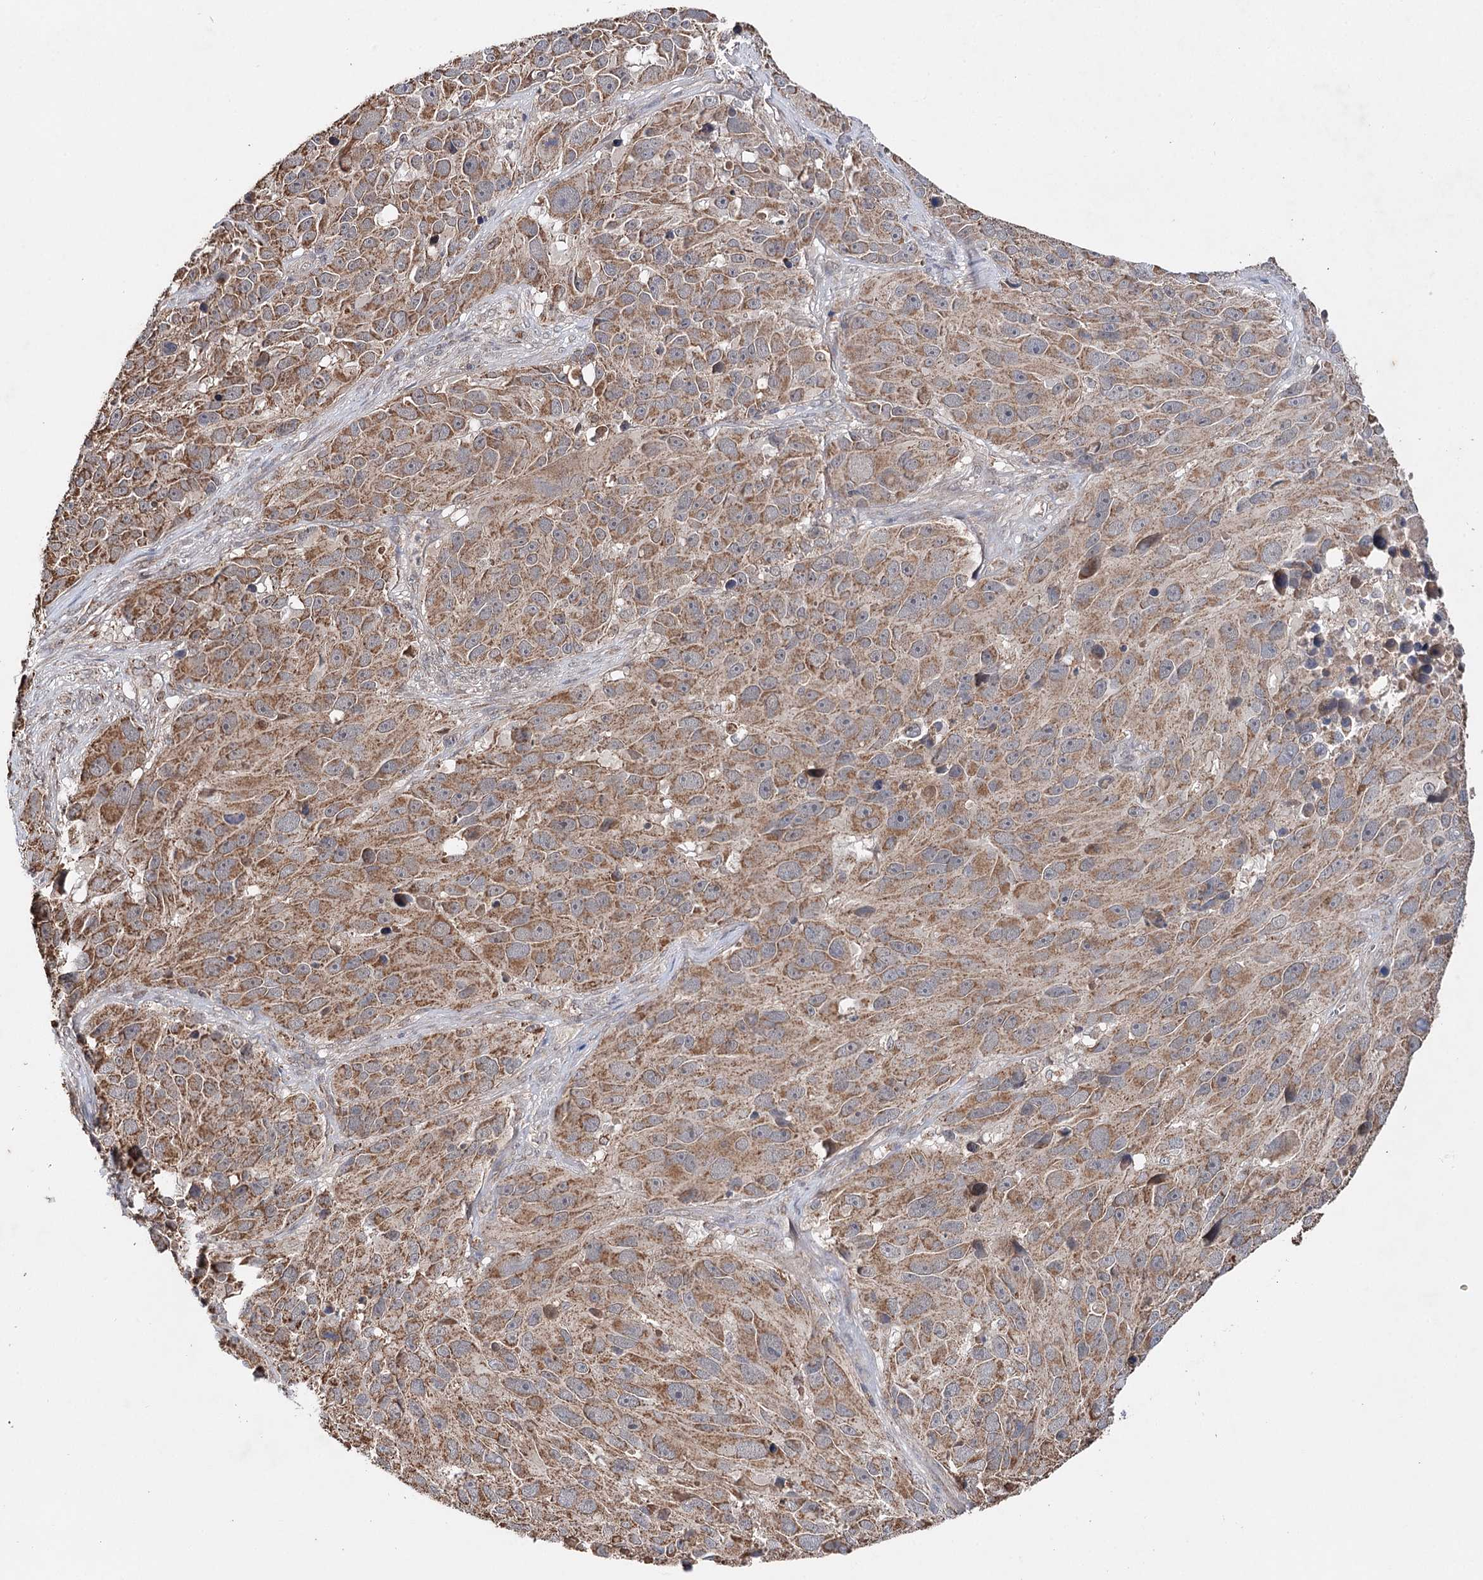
{"staining": {"intensity": "moderate", "quantity": ">75%", "location": "cytoplasmic/membranous"}, "tissue": "melanoma", "cell_type": "Tumor cells", "image_type": "cancer", "snomed": [{"axis": "morphology", "description": "Malignant melanoma, NOS"}, {"axis": "topography", "description": "Skin"}], "caption": "Immunohistochemical staining of human melanoma displays medium levels of moderate cytoplasmic/membranous protein expression in approximately >75% of tumor cells.", "gene": "PIK3CB", "patient": {"sex": "male", "age": 84}}